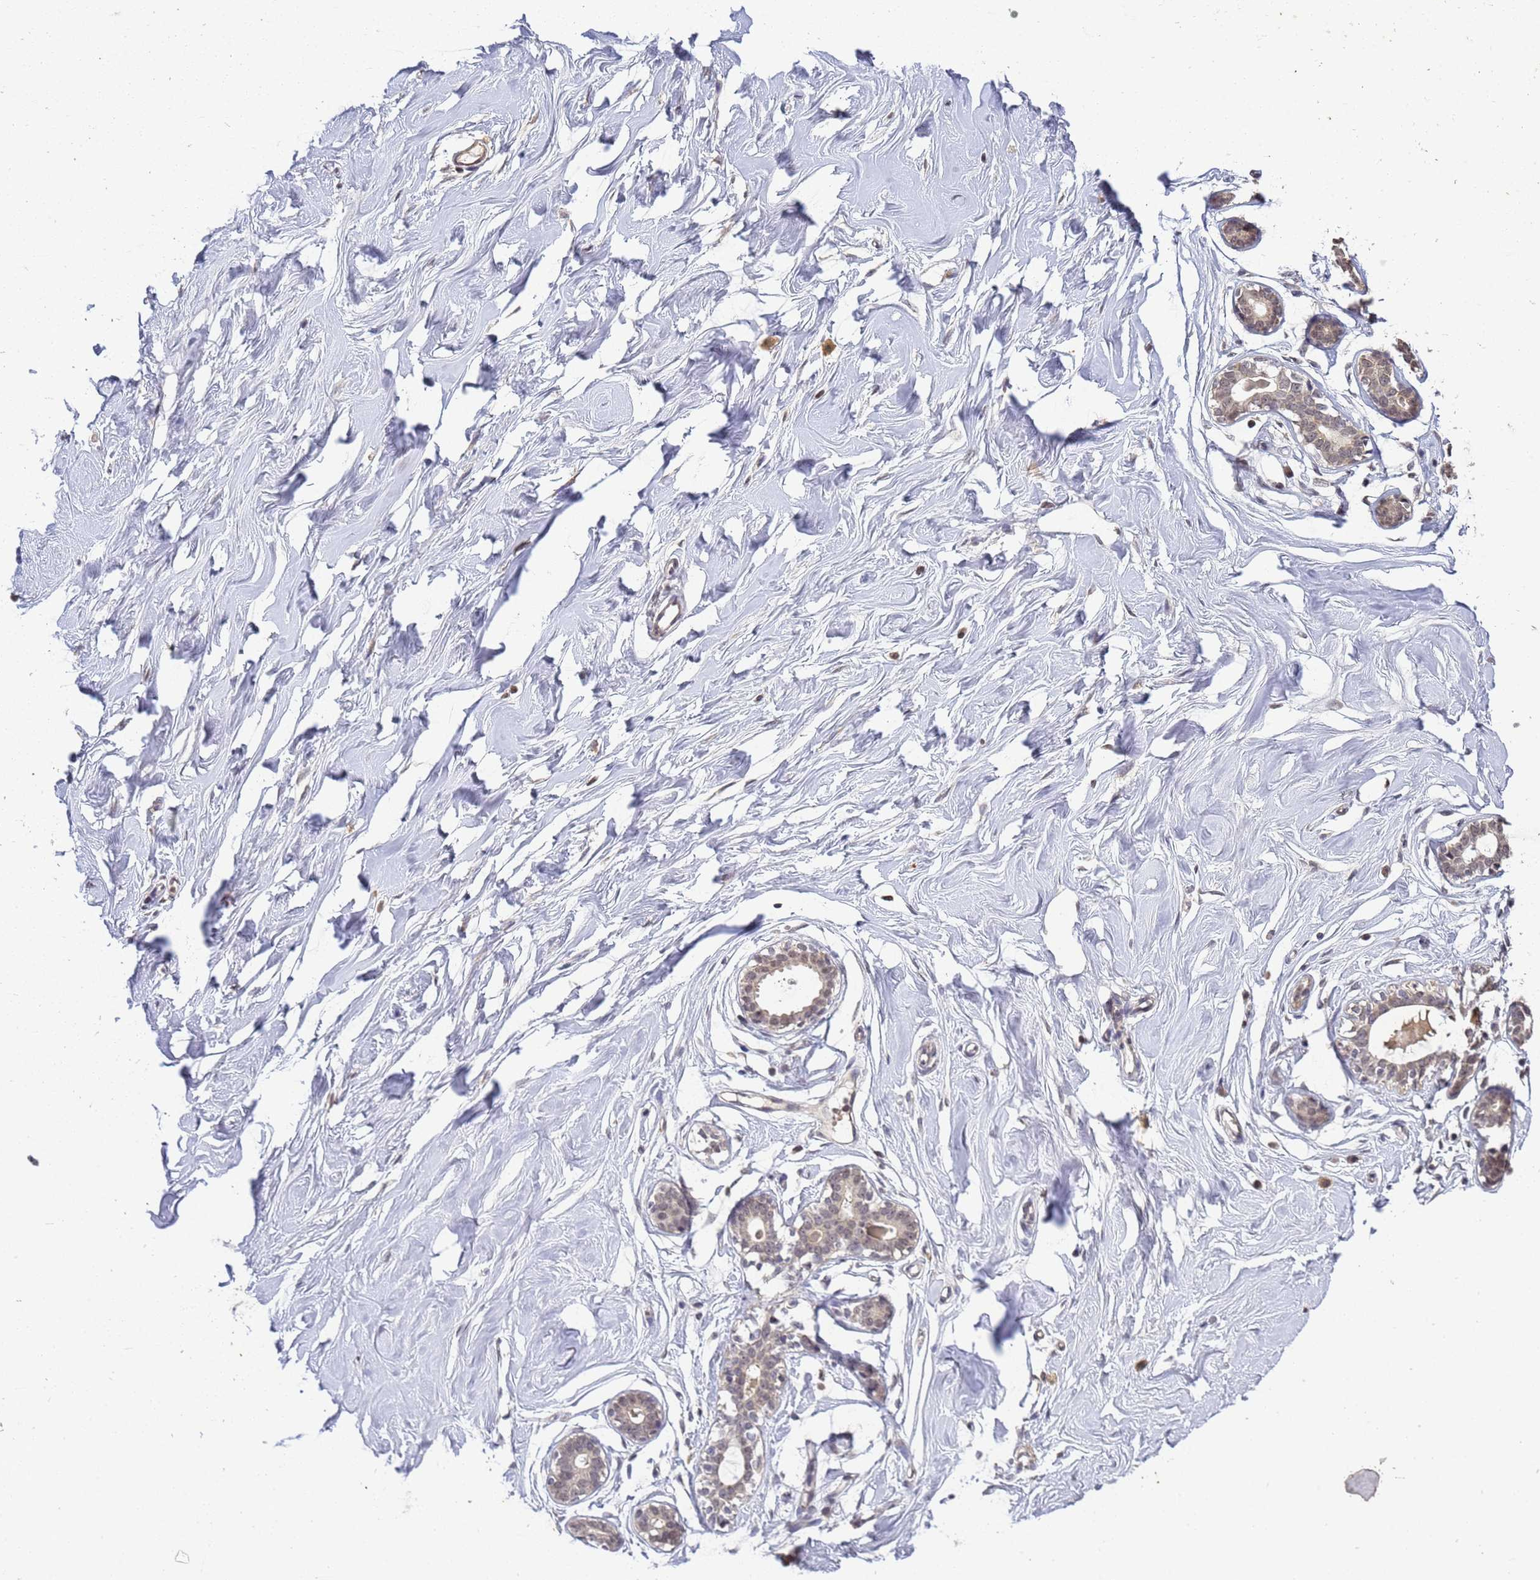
{"staining": {"intensity": "negative", "quantity": "none", "location": "none"}, "tissue": "breast", "cell_type": "Adipocytes", "image_type": "normal", "snomed": [{"axis": "morphology", "description": "Normal tissue, NOS"}, {"axis": "morphology", "description": "Adenoma, NOS"}, {"axis": "topography", "description": "Breast"}], "caption": "Immunohistochemistry (IHC) photomicrograph of normal breast stained for a protein (brown), which exhibits no expression in adipocytes.", "gene": "MYL7", "patient": {"sex": "female", "age": 23}}